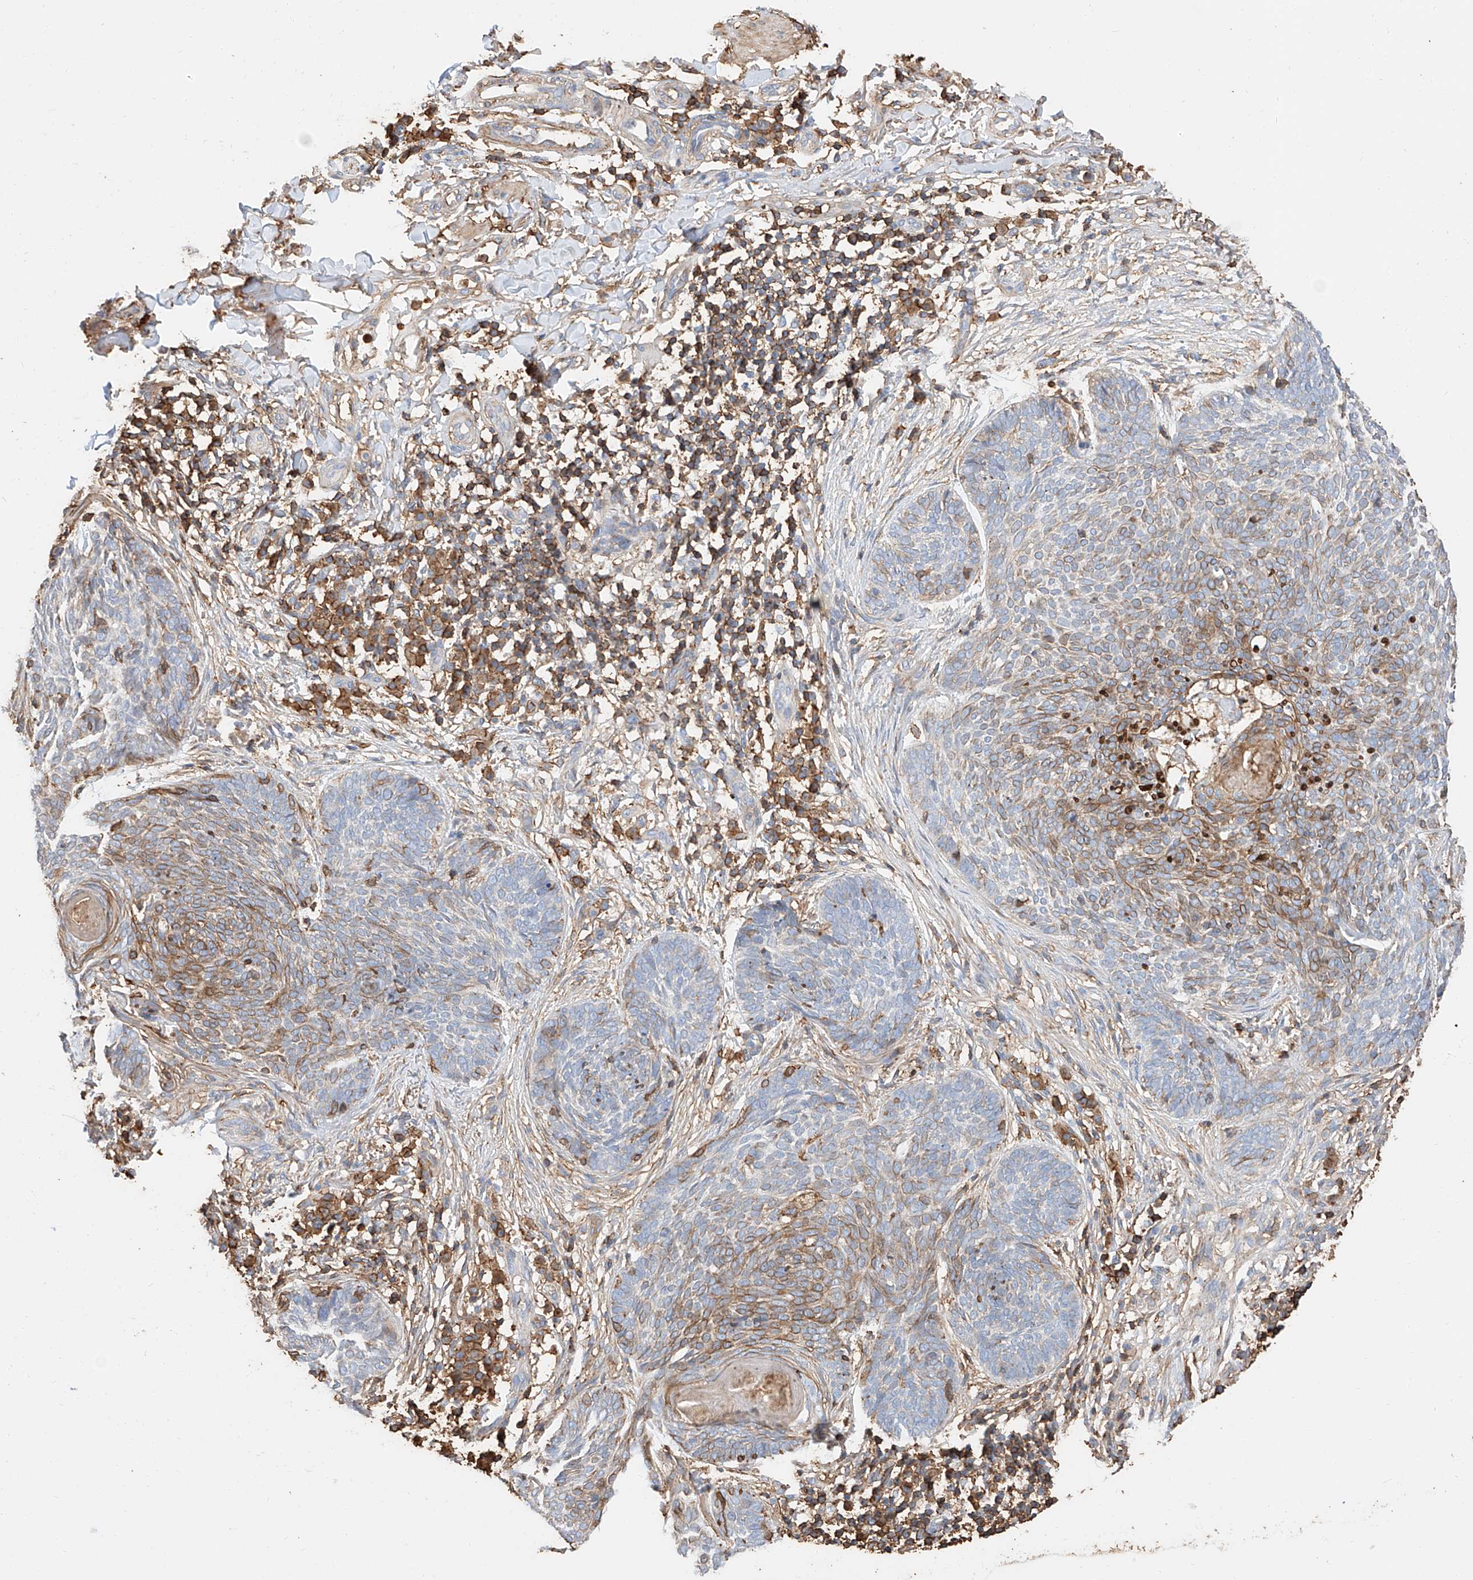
{"staining": {"intensity": "moderate", "quantity": "<25%", "location": "cytoplasmic/membranous"}, "tissue": "skin cancer", "cell_type": "Tumor cells", "image_type": "cancer", "snomed": [{"axis": "morphology", "description": "Basal cell carcinoma"}, {"axis": "topography", "description": "Skin"}], "caption": "Protein staining shows moderate cytoplasmic/membranous positivity in about <25% of tumor cells in skin cancer (basal cell carcinoma). (IHC, brightfield microscopy, high magnification).", "gene": "WFS1", "patient": {"sex": "female", "age": 64}}